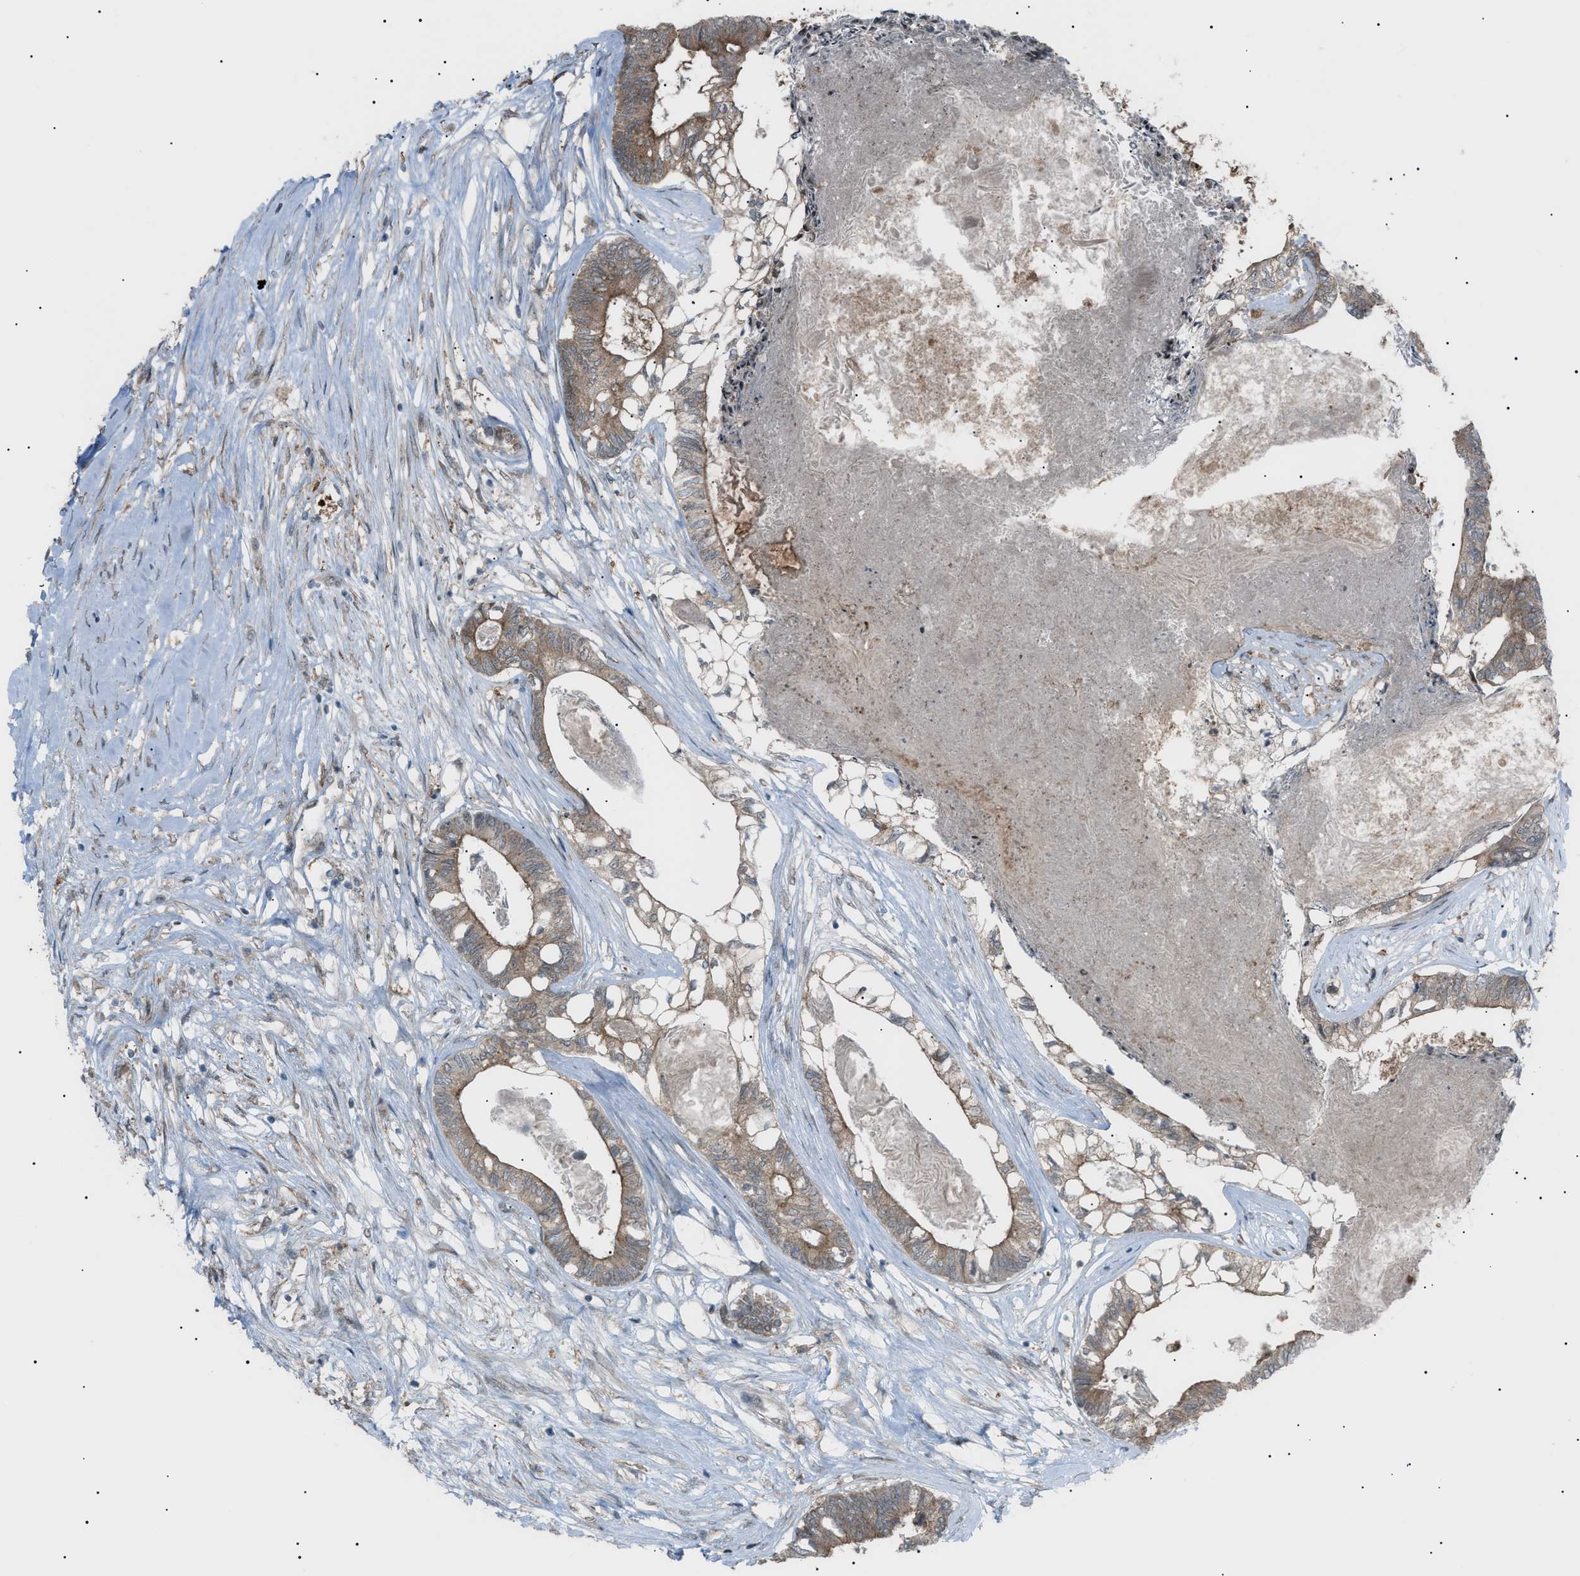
{"staining": {"intensity": "moderate", "quantity": ">75%", "location": "cytoplasmic/membranous"}, "tissue": "colorectal cancer", "cell_type": "Tumor cells", "image_type": "cancer", "snomed": [{"axis": "morphology", "description": "Adenocarcinoma, NOS"}, {"axis": "topography", "description": "Rectum"}], "caption": "This is a photomicrograph of immunohistochemistry (IHC) staining of colorectal cancer (adenocarcinoma), which shows moderate positivity in the cytoplasmic/membranous of tumor cells.", "gene": "LPIN2", "patient": {"sex": "male", "age": 63}}